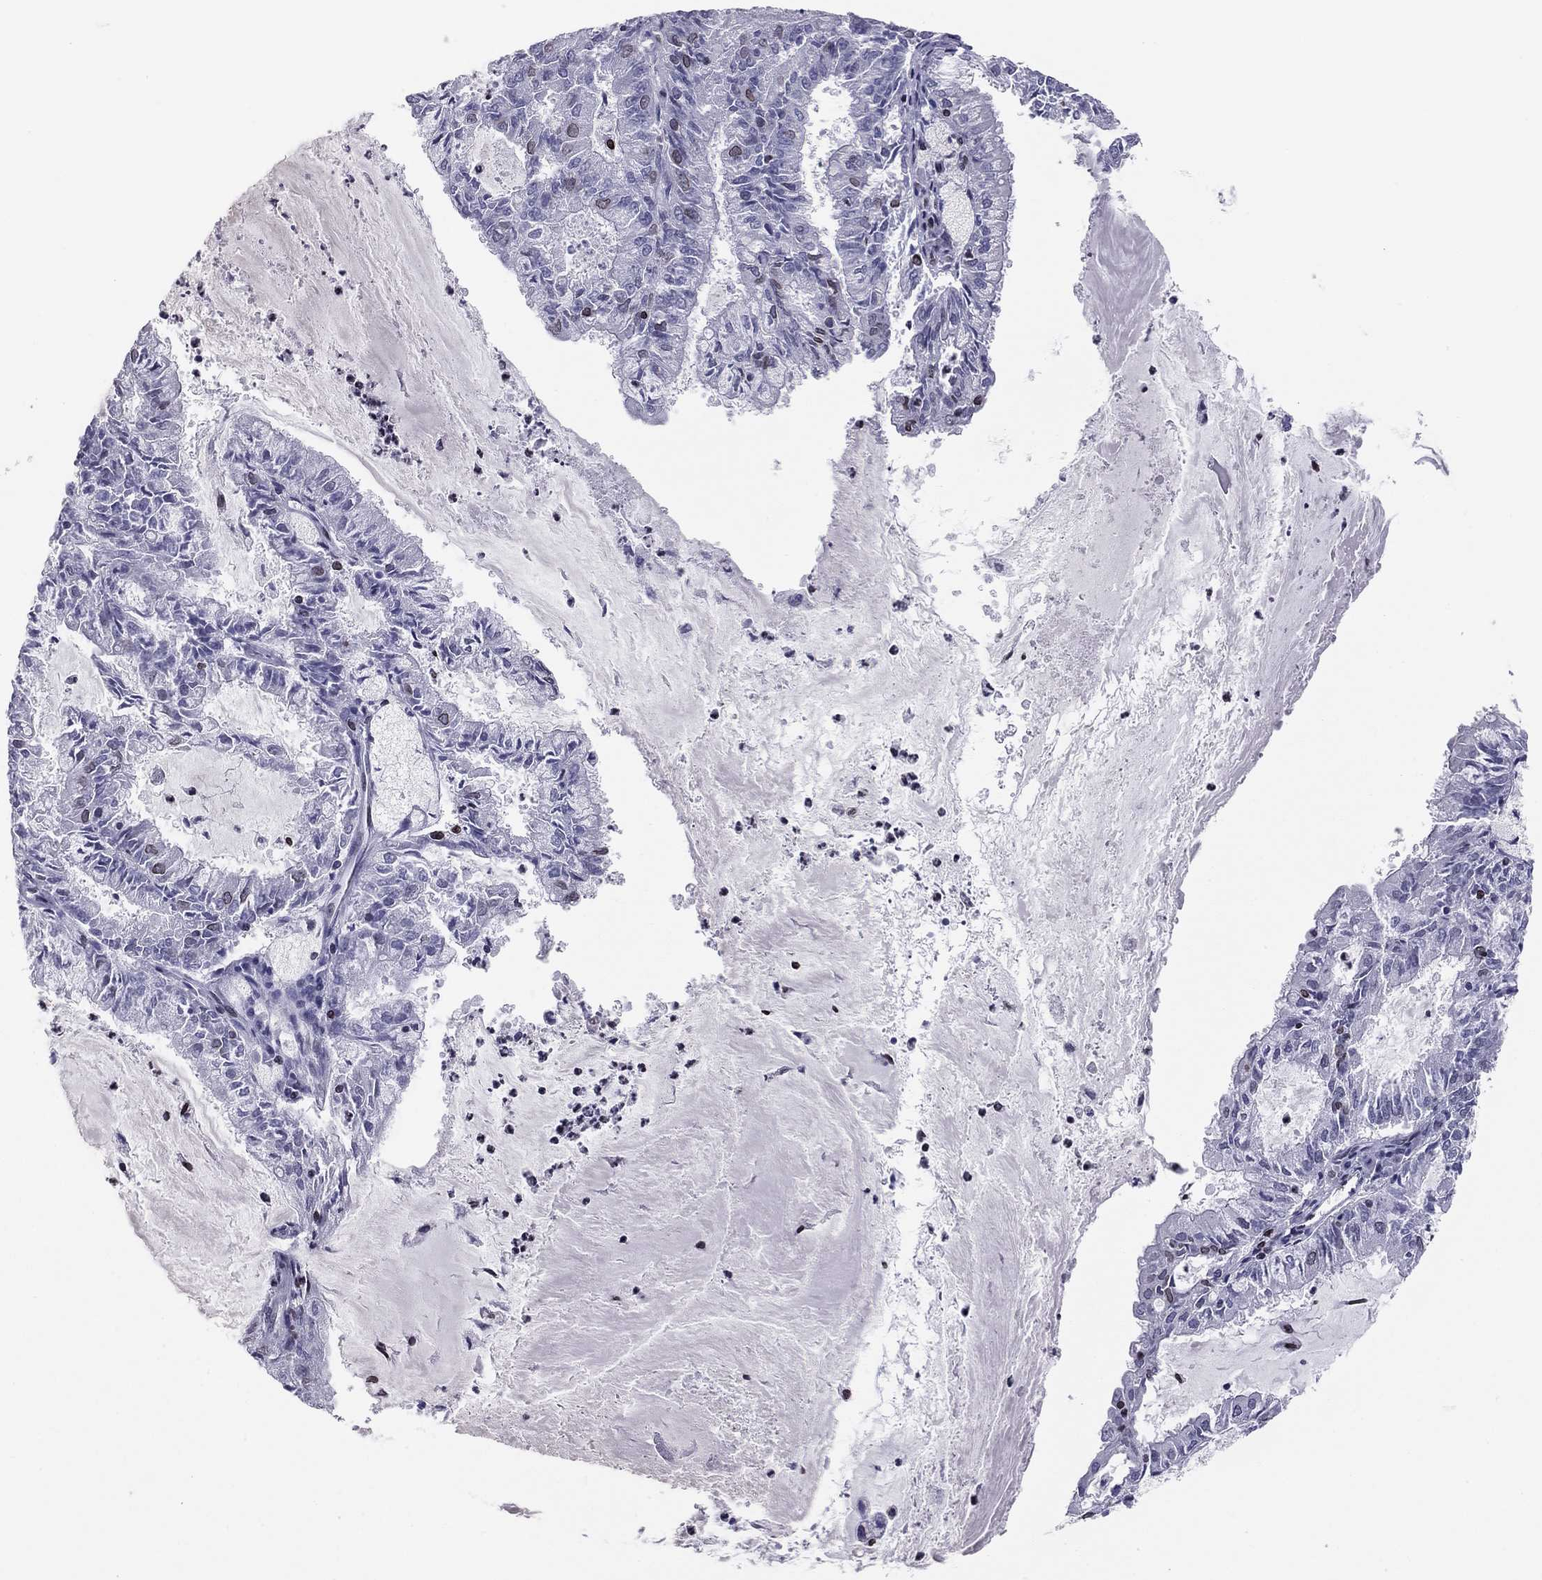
{"staining": {"intensity": "weak", "quantity": "25%-75%", "location": "cytoplasmic/membranous,nuclear"}, "tissue": "endometrial cancer", "cell_type": "Tumor cells", "image_type": "cancer", "snomed": [{"axis": "morphology", "description": "Adenocarcinoma, NOS"}, {"axis": "topography", "description": "Endometrium"}], "caption": "An IHC image of neoplastic tissue is shown. Protein staining in brown highlights weak cytoplasmic/membranous and nuclear positivity in adenocarcinoma (endometrial) within tumor cells.", "gene": "ESPL1", "patient": {"sex": "female", "age": 57}}